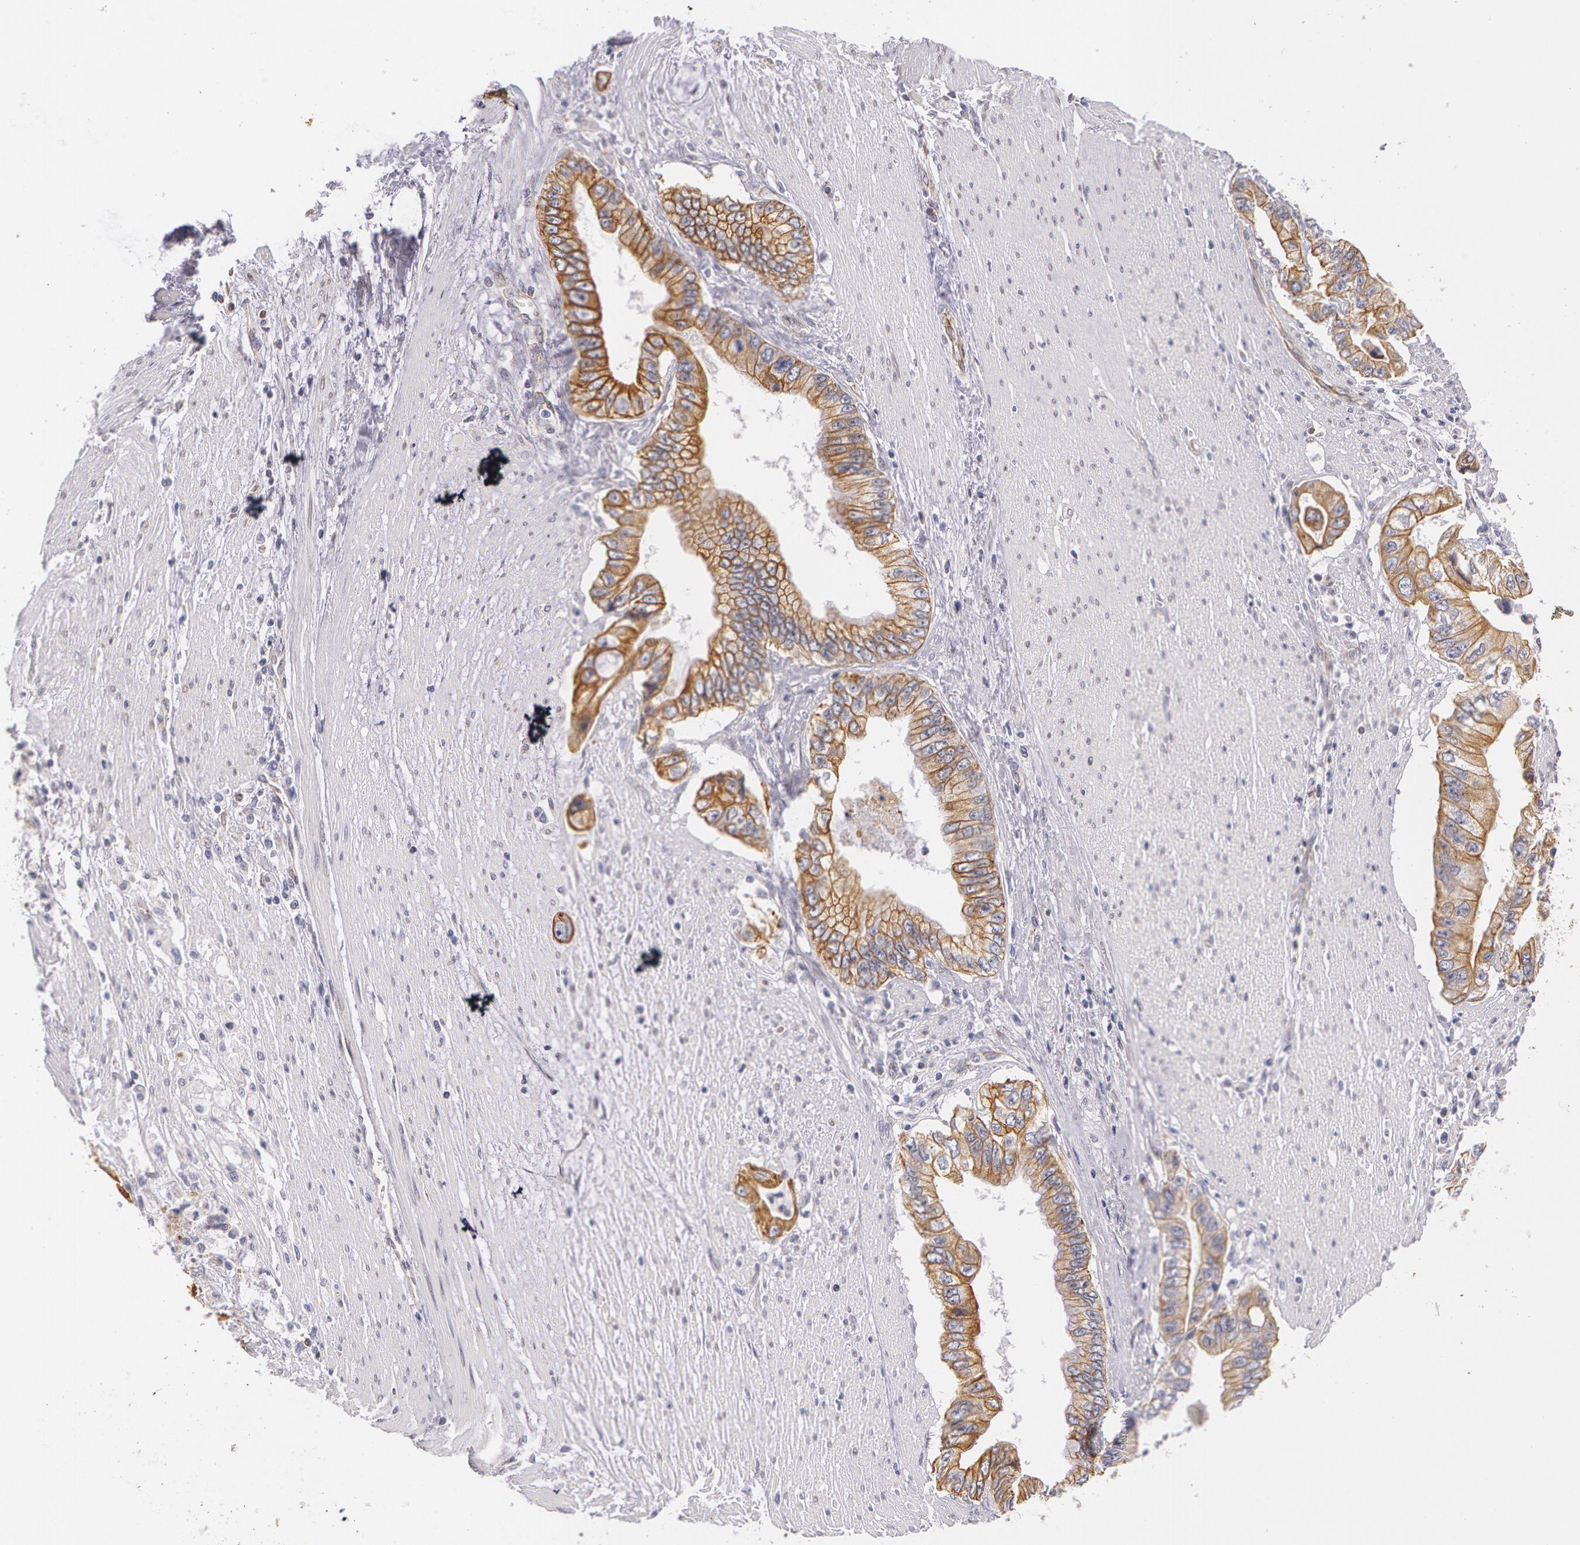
{"staining": {"intensity": "moderate", "quantity": ">75%", "location": "cytoplasmic/membranous"}, "tissue": "pancreatic cancer", "cell_type": "Tumor cells", "image_type": "cancer", "snomed": [{"axis": "morphology", "description": "Adenocarcinoma, NOS"}, {"axis": "topography", "description": "Pancreas"}, {"axis": "topography", "description": "Stomach, upper"}], "caption": "Human adenocarcinoma (pancreatic) stained with a protein marker reveals moderate staining in tumor cells.", "gene": "KRT18", "patient": {"sex": "male", "age": 77}}